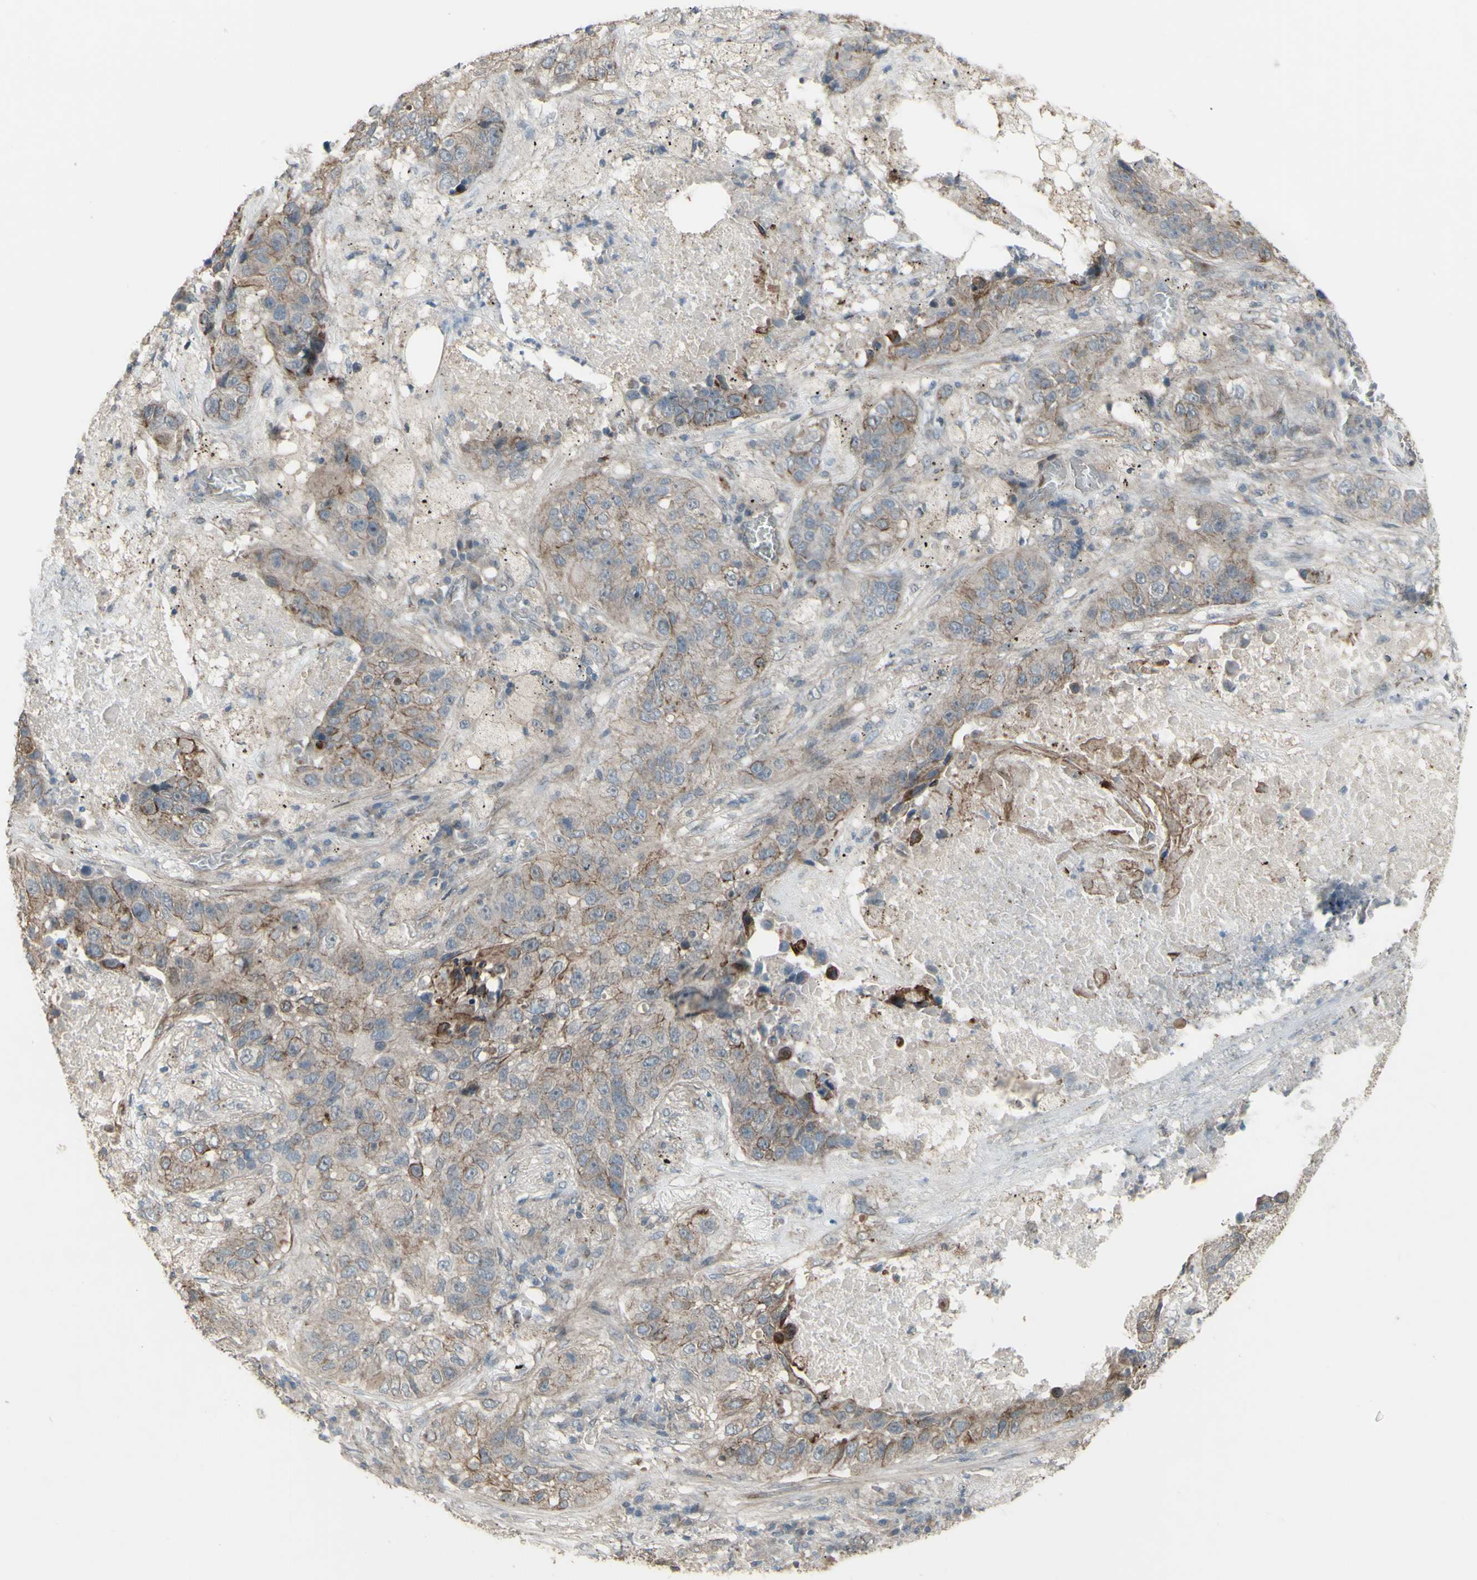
{"staining": {"intensity": "weak", "quantity": ">75%", "location": "cytoplasmic/membranous"}, "tissue": "lung cancer", "cell_type": "Tumor cells", "image_type": "cancer", "snomed": [{"axis": "morphology", "description": "Squamous cell carcinoma, NOS"}, {"axis": "topography", "description": "Lung"}], "caption": "Lung cancer tissue displays weak cytoplasmic/membranous staining in approximately >75% of tumor cells (DAB = brown stain, brightfield microscopy at high magnification).", "gene": "GRAMD1B", "patient": {"sex": "male", "age": 57}}